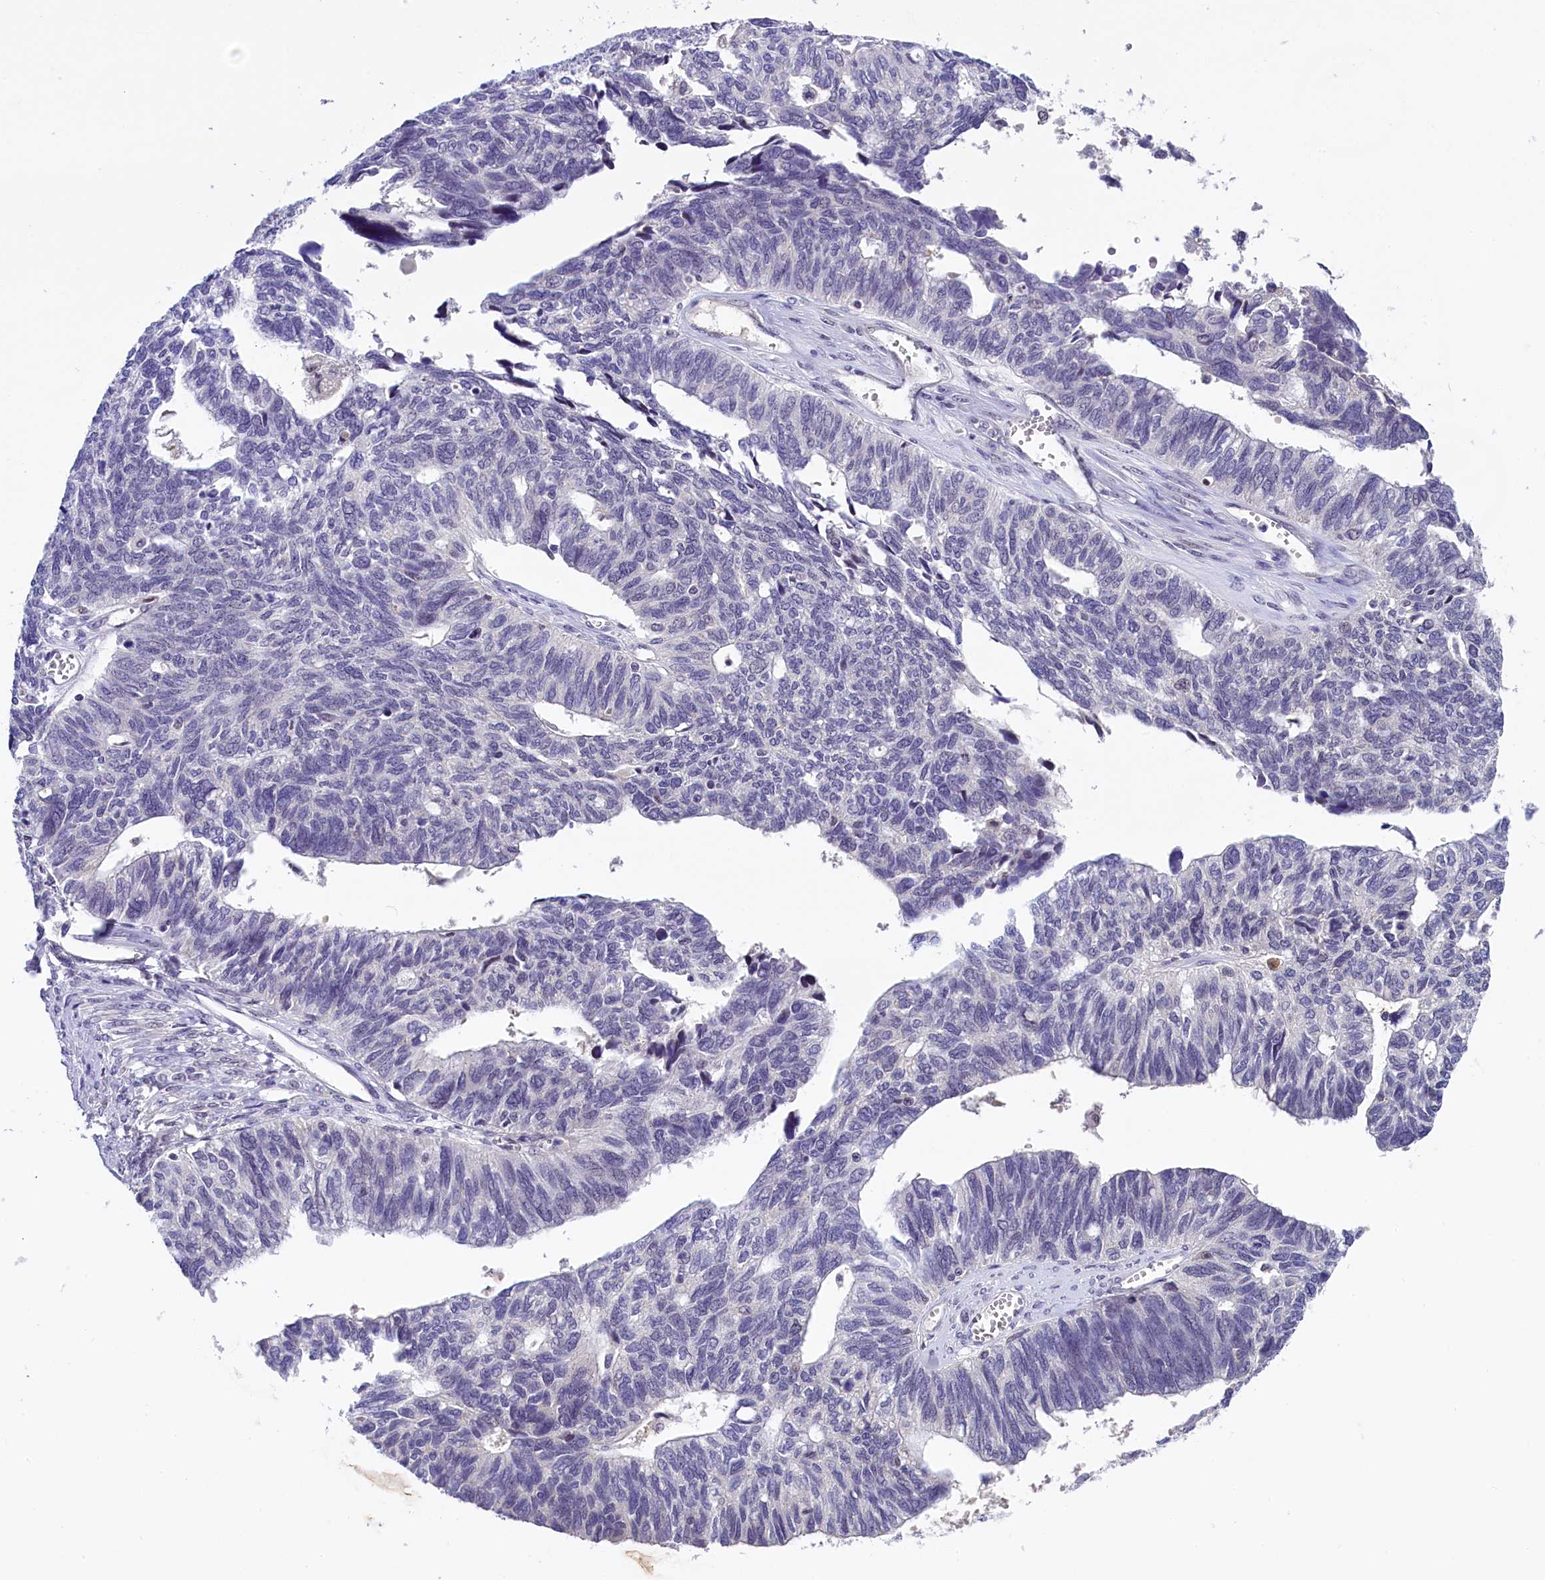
{"staining": {"intensity": "negative", "quantity": "none", "location": "none"}, "tissue": "ovarian cancer", "cell_type": "Tumor cells", "image_type": "cancer", "snomed": [{"axis": "morphology", "description": "Cystadenocarcinoma, serous, NOS"}, {"axis": "topography", "description": "Ovary"}], "caption": "The image exhibits no staining of tumor cells in ovarian cancer (serous cystadenocarcinoma). (DAB (3,3'-diaminobenzidine) IHC with hematoxylin counter stain).", "gene": "IQCN", "patient": {"sex": "female", "age": 79}}